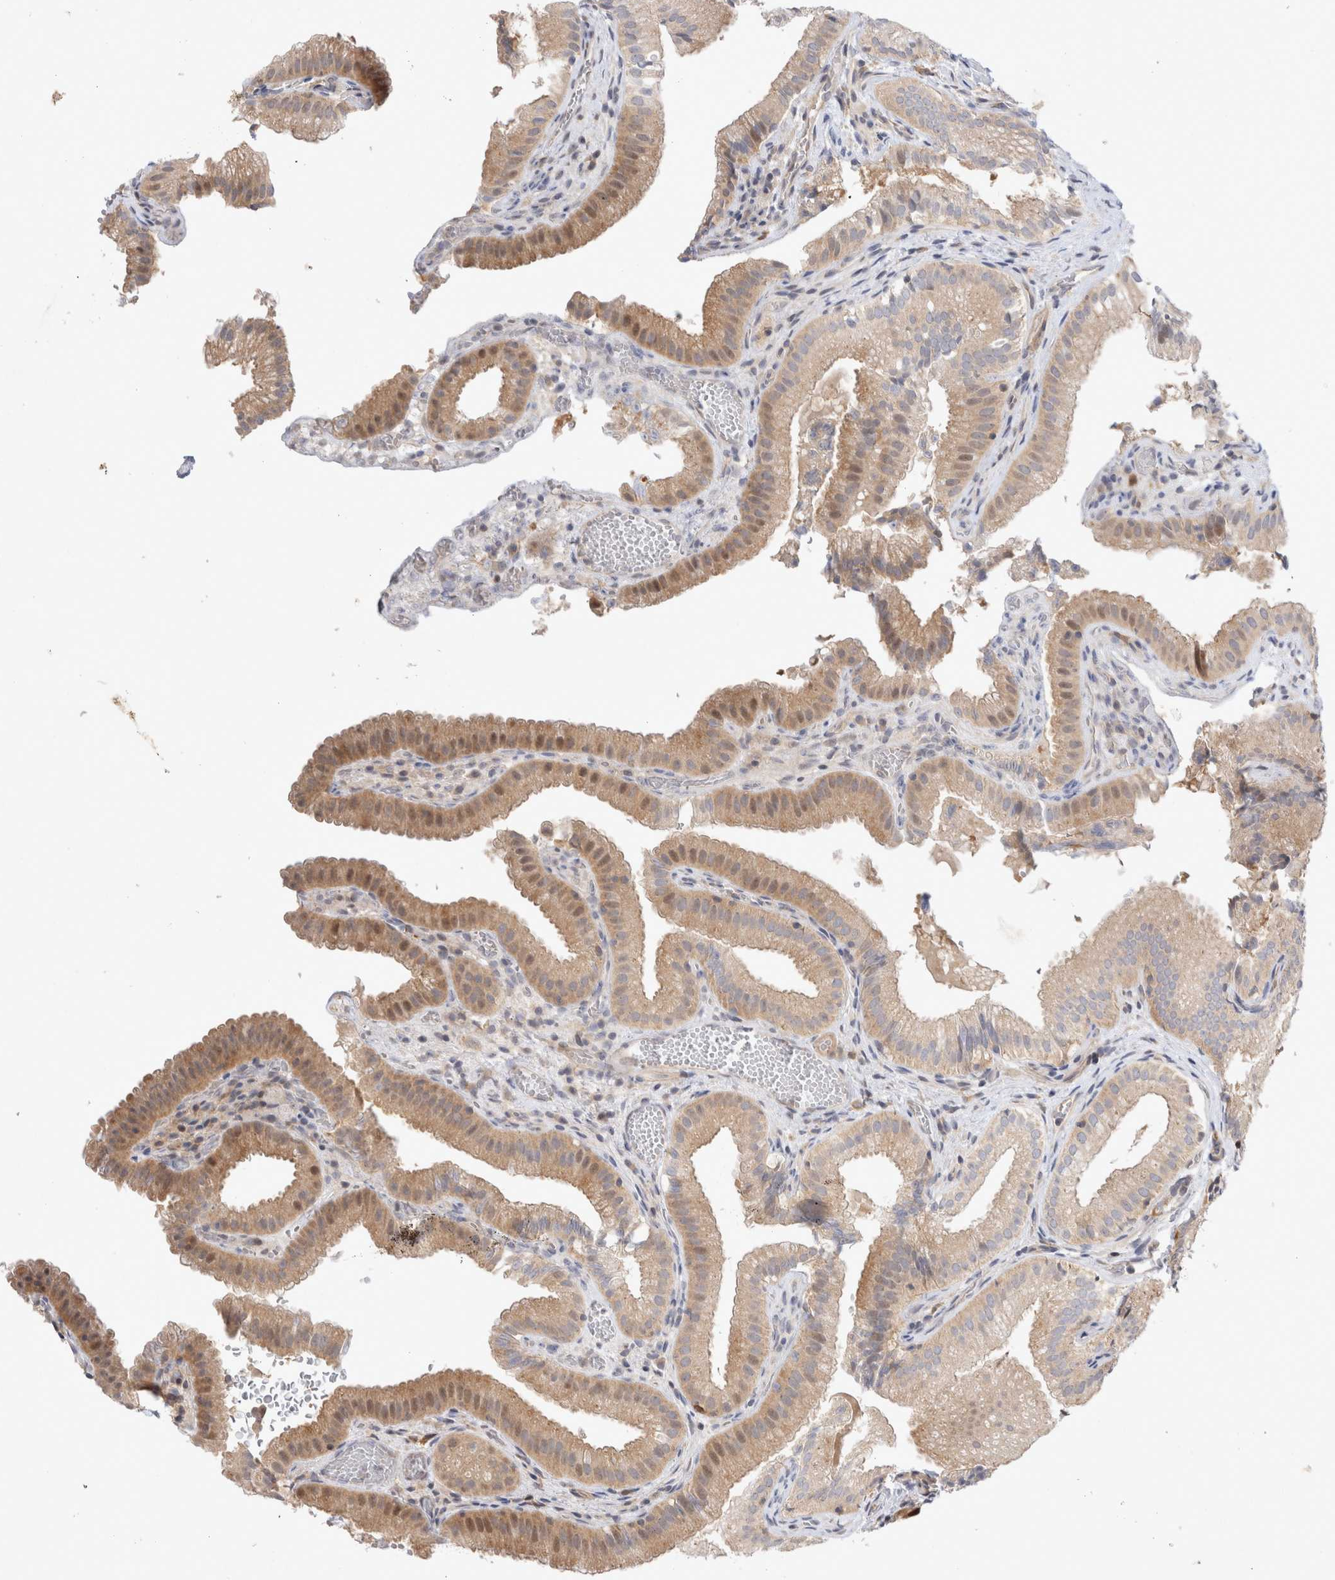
{"staining": {"intensity": "moderate", "quantity": ">75%", "location": "cytoplasmic/membranous"}, "tissue": "gallbladder", "cell_type": "Glandular cells", "image_type": "normal", "snomed": [{"axis": "morphology", "description": "Normal tissue, NOS"}, {"axis": "topography", "description": "Gallbladder"}], "caption": "Immunohistochemical staining of unremarkable gallbladder displays moderate cytoplasmic/membranous protein expression in approximately >75% of glandular cells.", "gene": "HTT", "patient": {"sex": "female", "age": 30}}